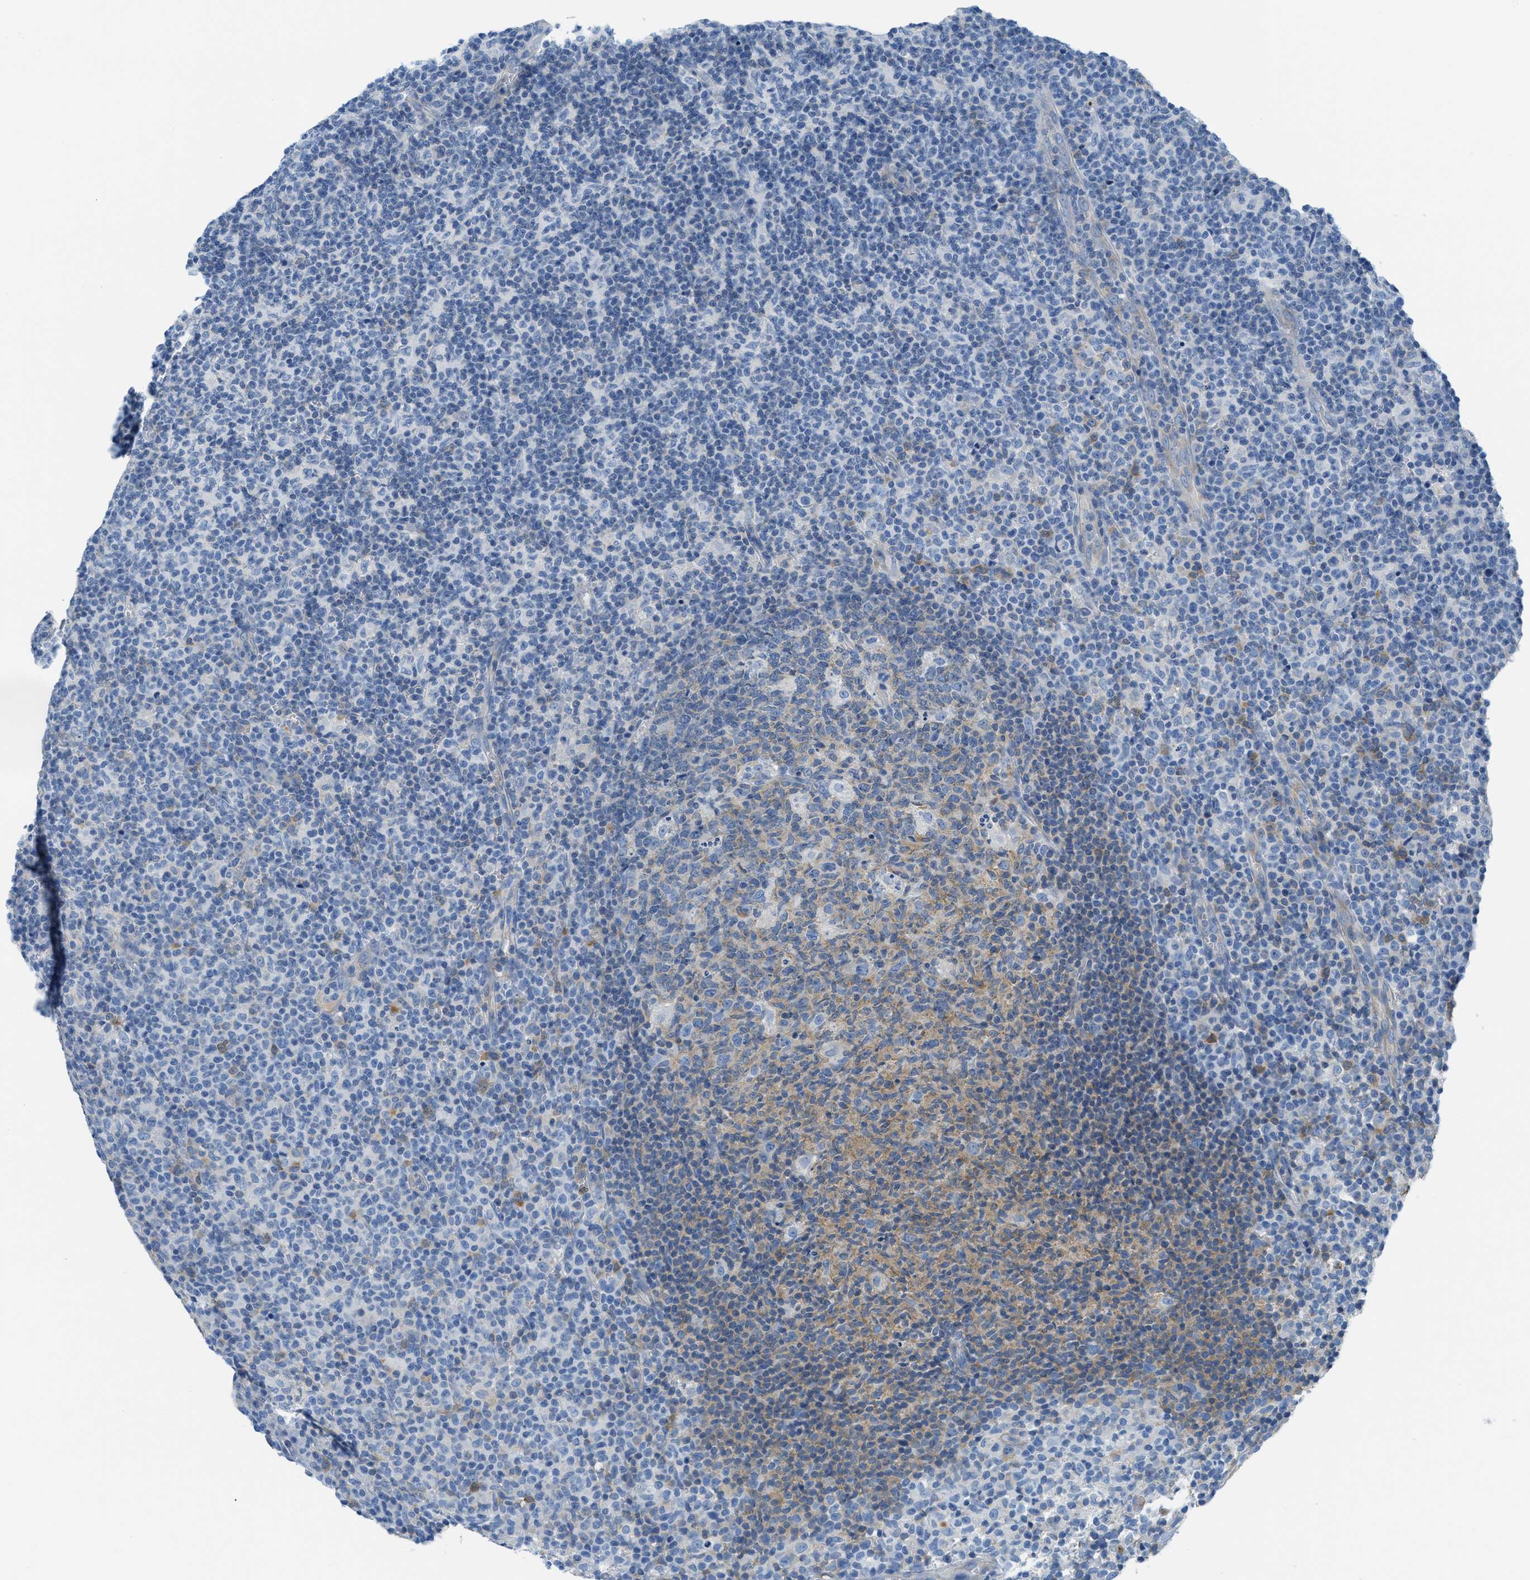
{"staining": {"intensity": "moderate", "quantity": "25%-75%", "location": "cytoplasmic/membranous"}, "tissue": "lymph node", "cell_type": "Germinal center cells", "image_type": "normal", "snomed": [{"axis": "morphology", "description": "Normal tissue, NOS"}, {"axis": "morphology", "description": "Inflammation, NOS"}, {"axis": "topography", "description": "Lymph node"}], "caption": "This photomicrograph exhibits IHC staining of benign lymph node, with medium moderate cytoplasmic/membranous positivity in about 25%-75% of germinal center cells.", "gene": "MAPRE2", "patient": {"sex": "male", "age": 55}}